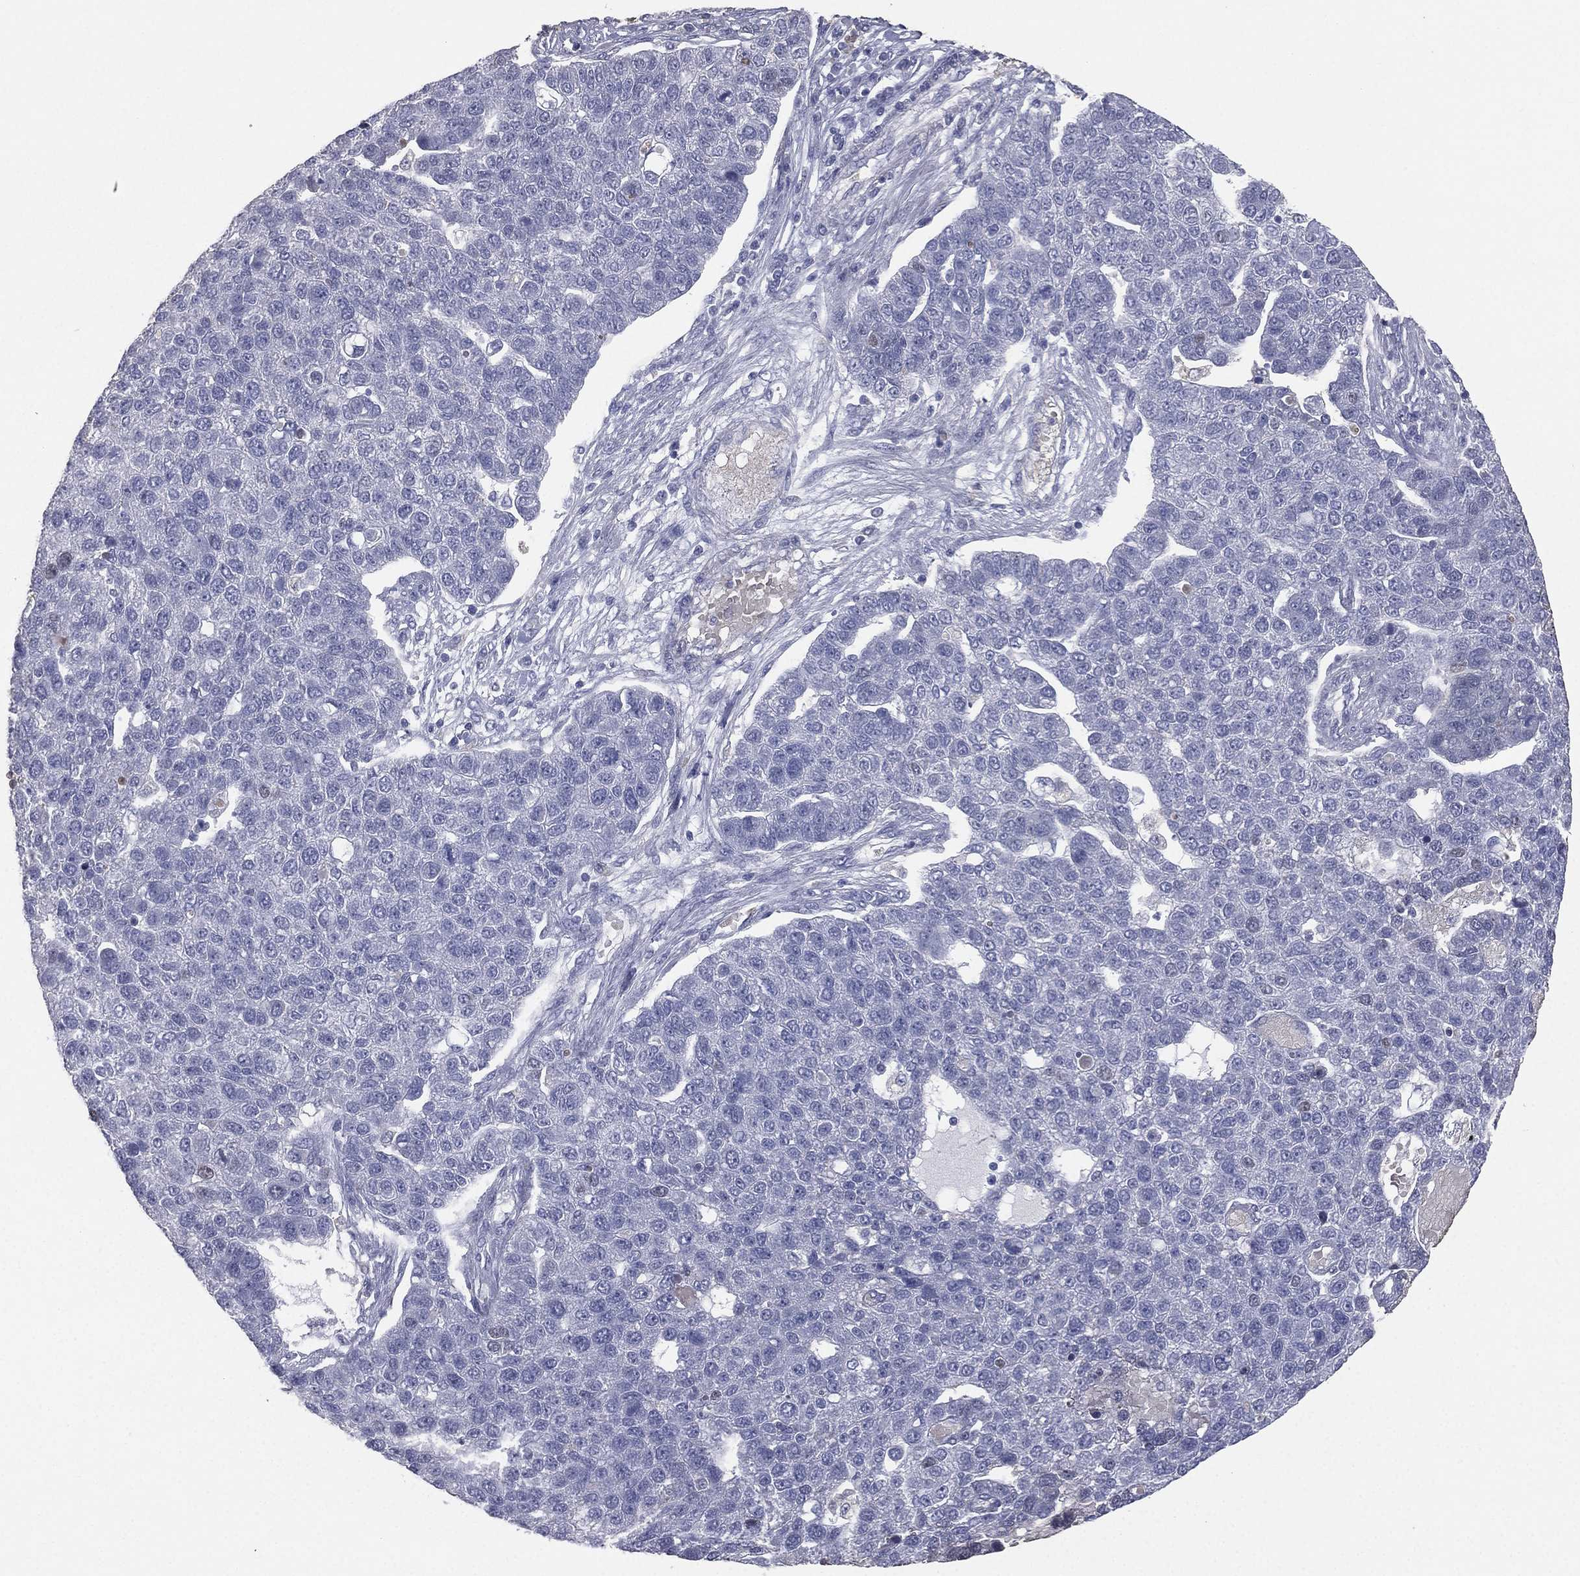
{"staining": {"intensity": "negative", "quantity": "none", "location": "none"}, "tissue": "pancreatic cancer", "cell_type": "Tumor cells", "image_type": "cancer", "snomed": [{"axis": "morphology", "description": "Adenocarcinoma, NOS"}, {"axis": "topography", "description": "Pancreas"}], "caption": "The image shows no significant expression in tumor cells of pancreatic adenocarcinoma.", "gene": "ESX1", "patient": {"sex": "female", "age": 61}}